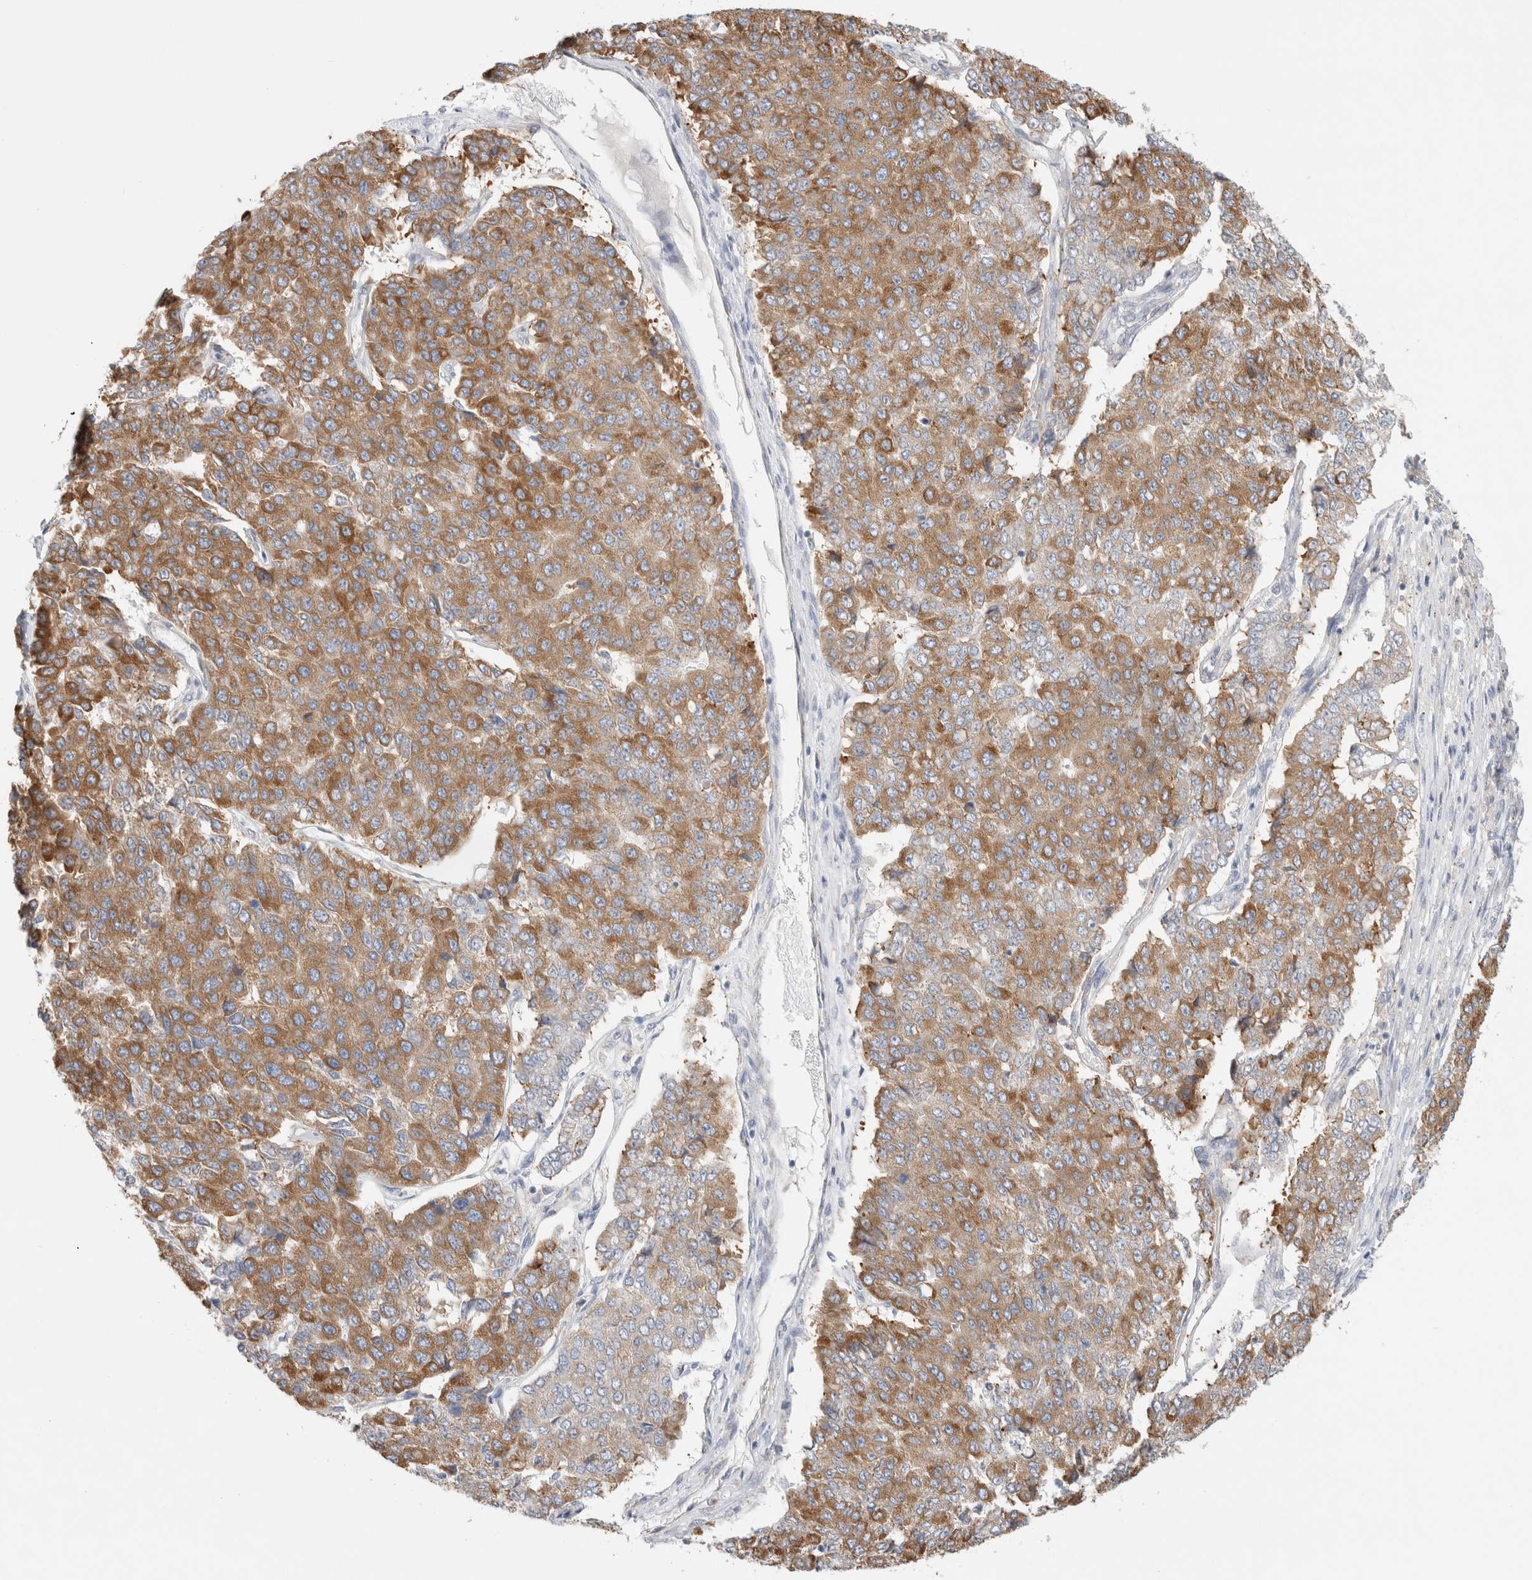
{"staining": {"intensity": "moderate", "quantity": ">75%", "location": "cytoplasmic/membranous"}, "tissue": "pancreatic cancer", "cell_type": "Tumor cells", "image_type": "cancer", "snomed": [{"axis": "morphology", "description": "Adenocarcinoma, NOS"}, {"axis": "topography", "description": "Pancreas"}], "caption": "The image displays a brown stain indicating the presence of a protein in the cytoplasmic/membranous of tumor cells in pancreatic adenocarcinoma.", "gene": "CSK", "patient": {"sex": "male", "age": 50}}